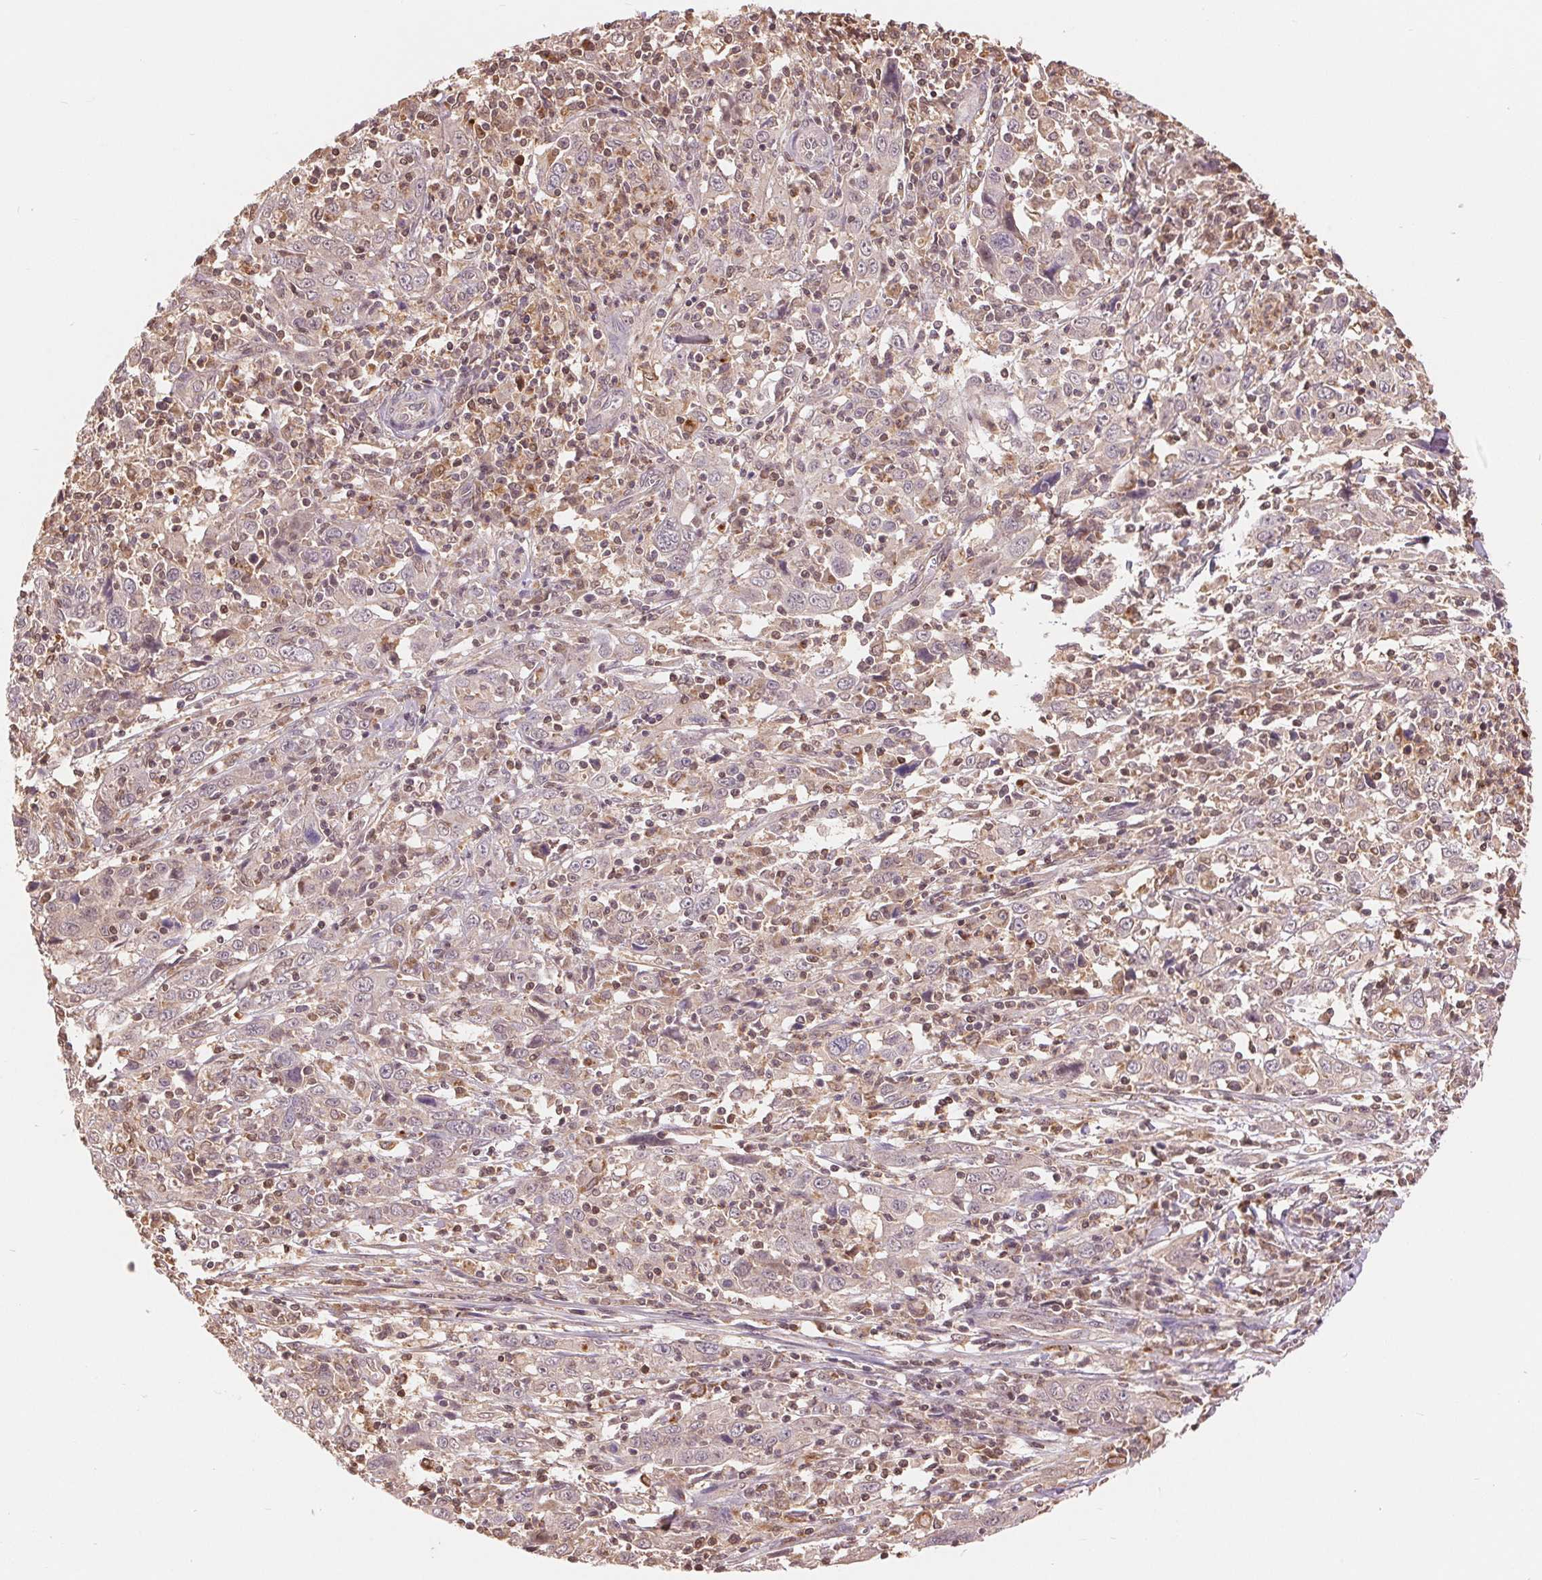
{"staining": {"intensity": "negative", "quantity": "none", "location": "none"}, "tissue": "cervical cancer", "cell_type": "Tumor cells", "image_type": "cancer", "snomed": [{"axis": "morphology", "description": "Squamous cell carcinoma, NOS"}, {"axis": "topography", "description": "Cervix"}], "caption": "Immunohistochemistry of human cervical cancer reveals no expression in tumor cells.", "gene": "TMEM273", "patient": {"sex": "female", "age": 46}}